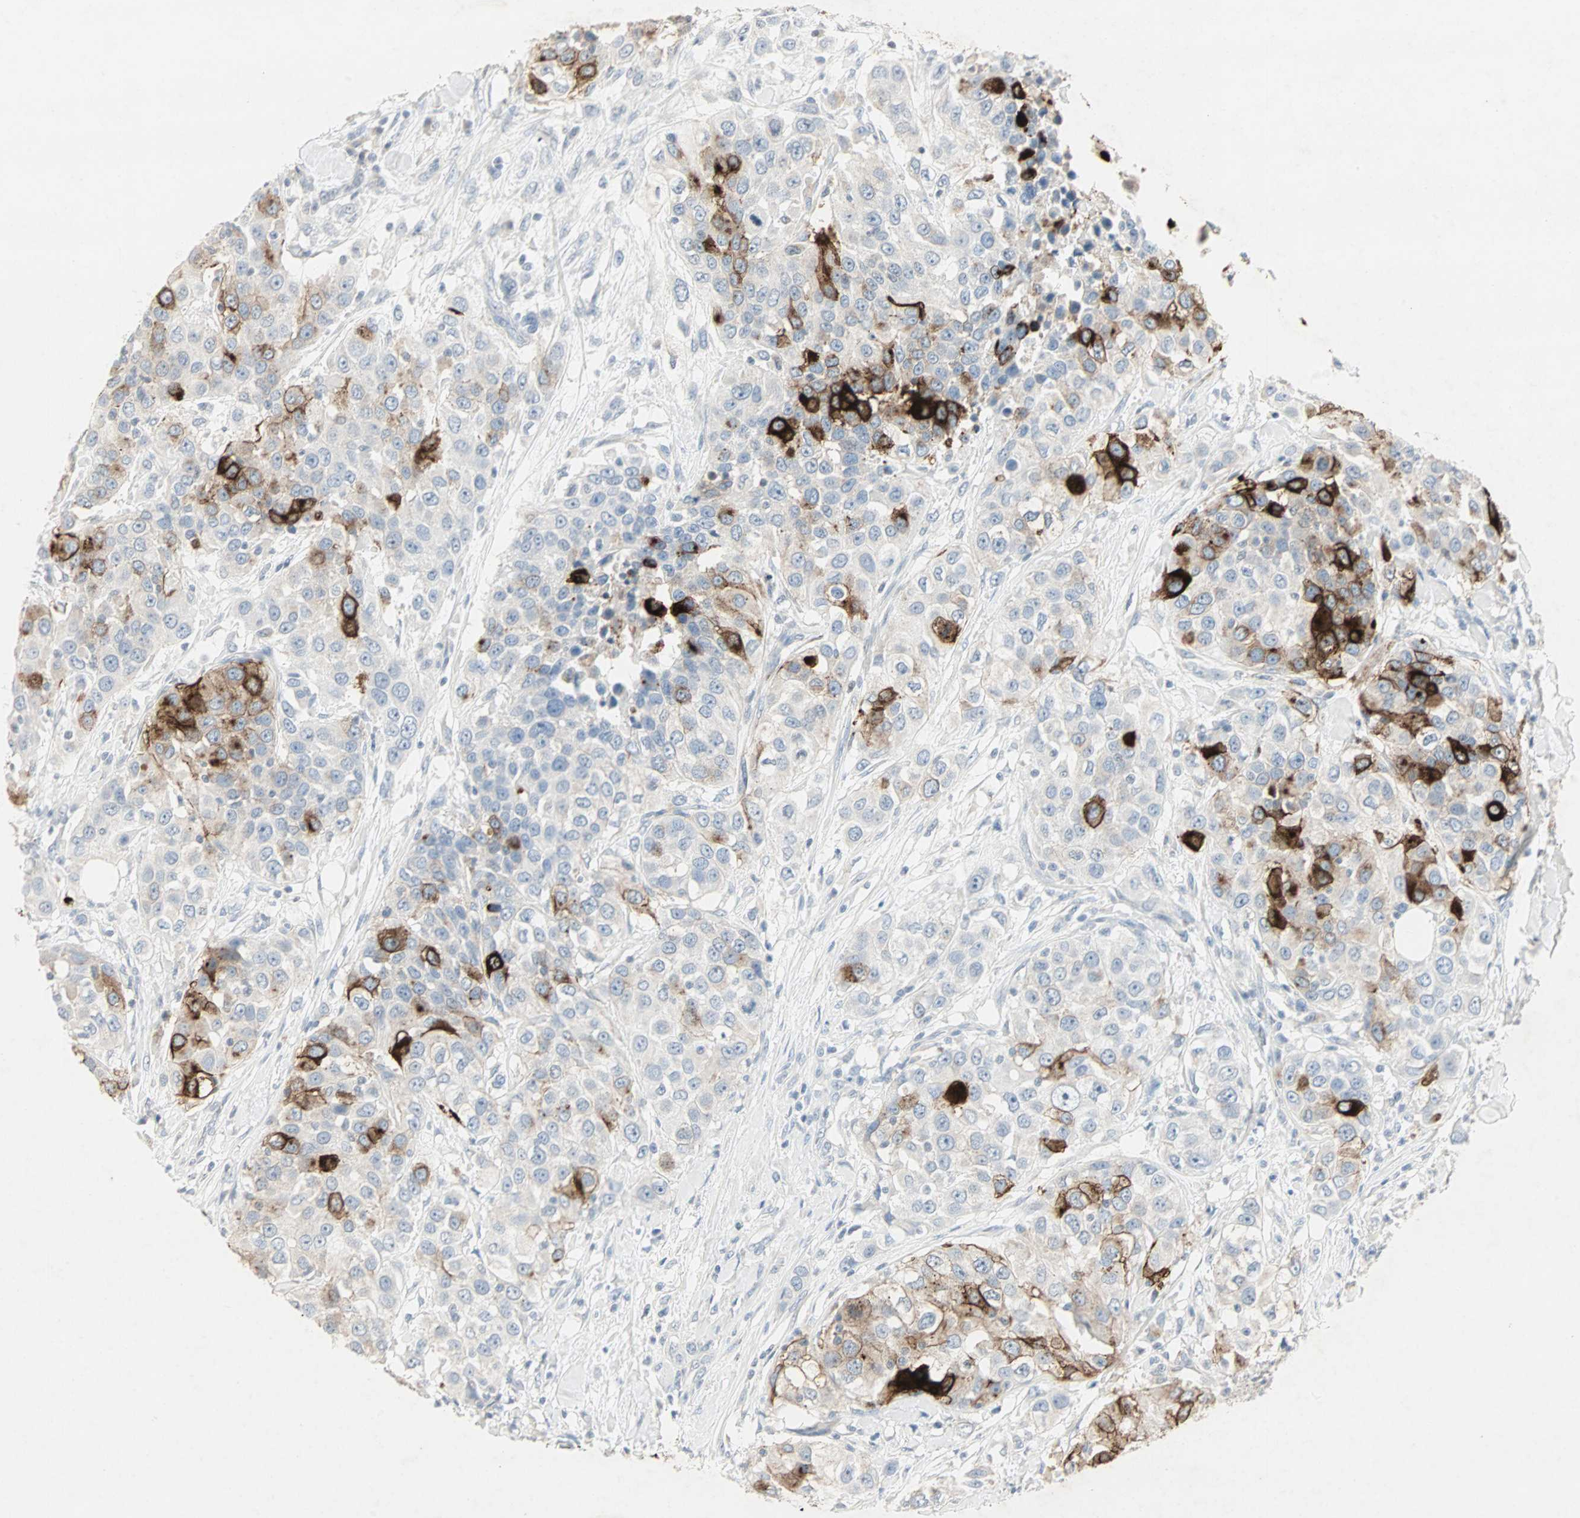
{"staining": {"intensity": "strong", "quantity": "<25%", "location": "cytoplasmic/membranous"}, "tissue": "urothelial cancer", "cell_type": "Tumor cells", "image_type": "cancer", "snomed": [{"axis": "morphology", "description": "Urothelial carcinoma, High grade"}, {"axis": "topography", "description": "Urinary bladder"}], "caption": "The image reveals immunohistochemical staining of urothelial cancer. There is strong cytoplasmic/membranous staining is appreciated in about <25% of tumor cells.", "gene": "CEACAM6", "patient": {"sex": "female", "age": 80}}